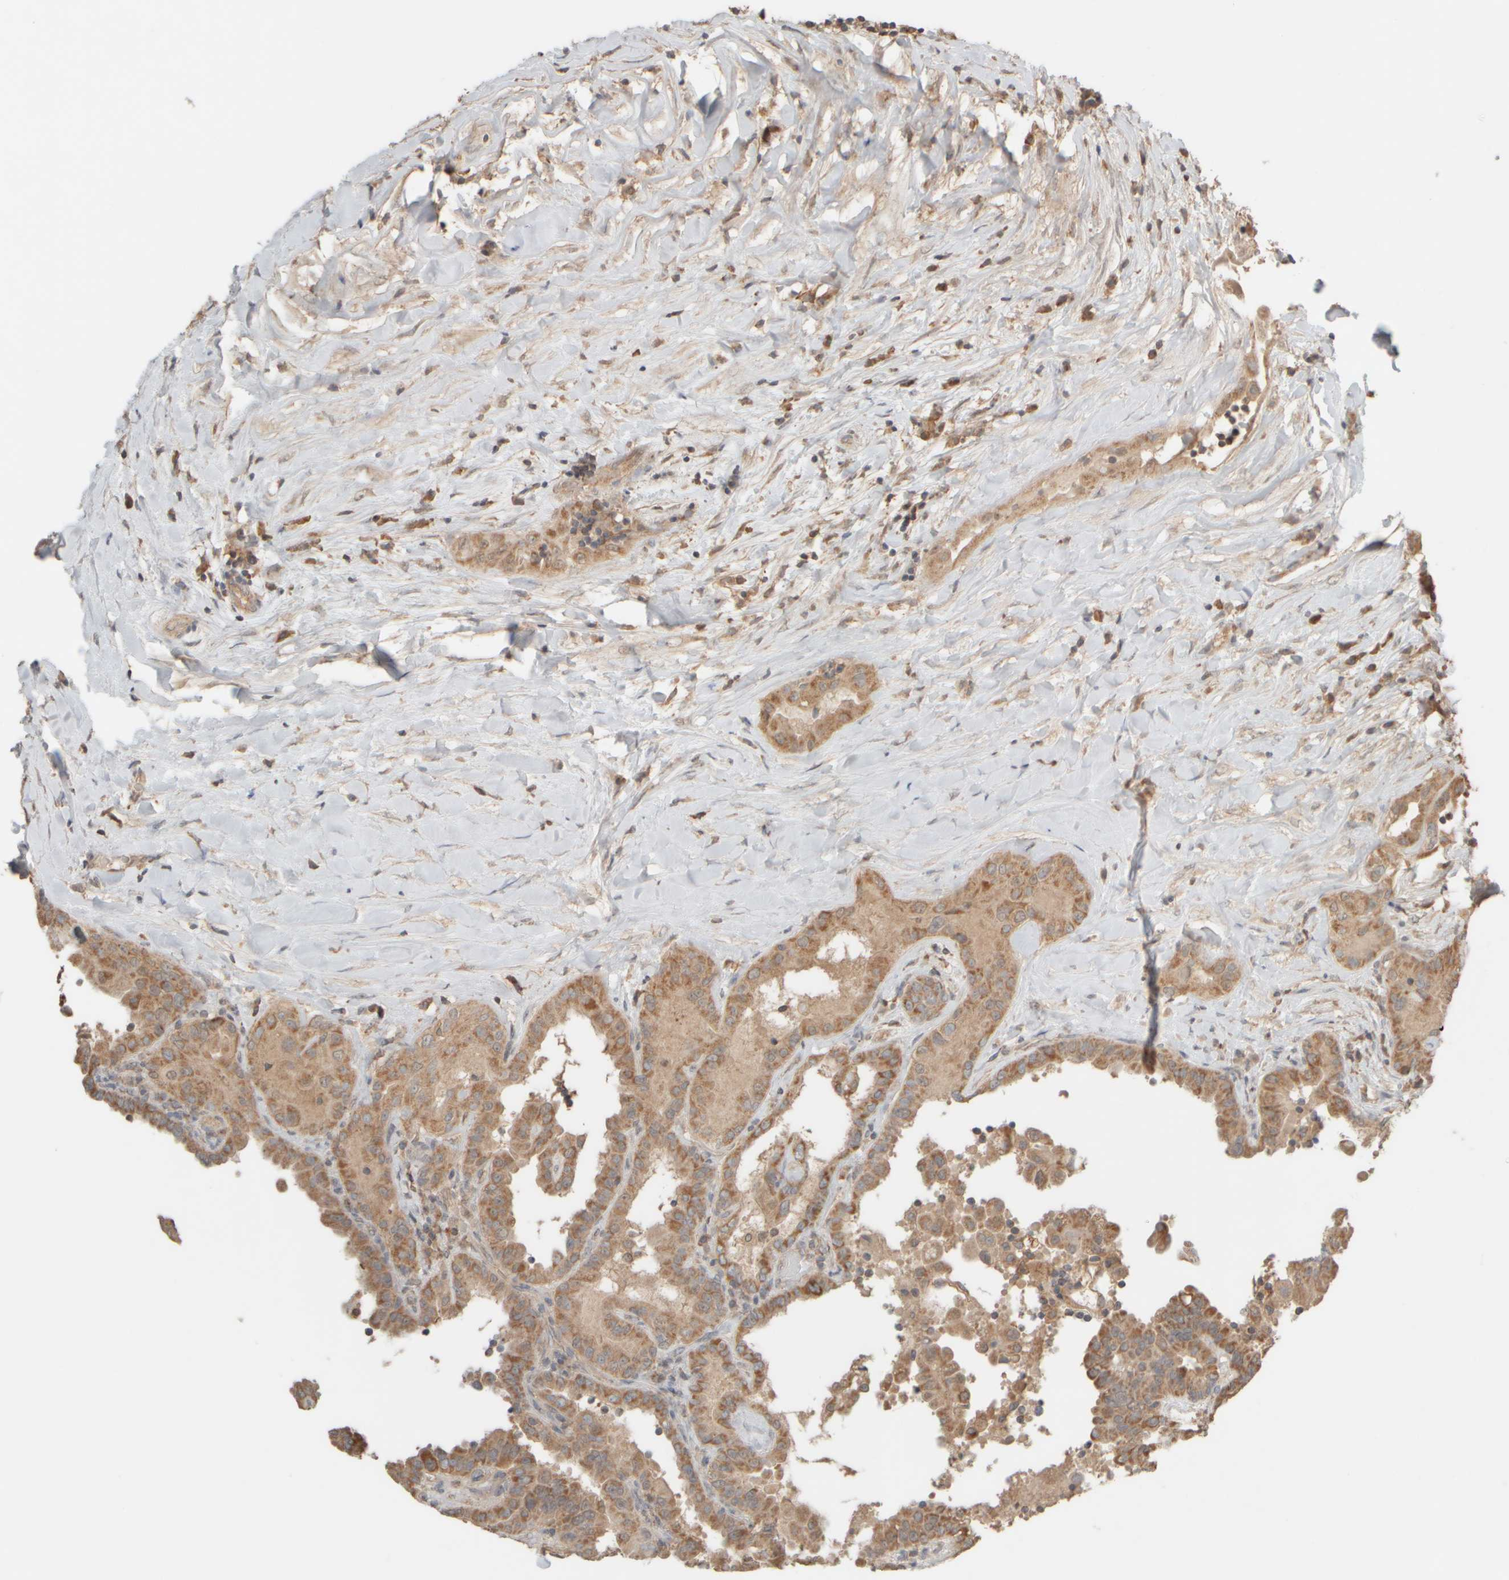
{"staining": {"intensity": "moderate", "quantity": ">75%", "location": "cytoplasmic/membranous"}, "tissue": "thyroid cancer", "cell_type": "Tumor cells", "image_type": "cancer", "snomed": [{"axis": "morphology", "description": "Papillary adenocarcinoma, NOS"}, {"axis": "topography", "description": "Thyroid gland"}], "caption": "Immunohistochemical staining of thyroid cancer exhibits medium levels of moderate cytoplasmic/membranous protein staining in approximately >75% of tumor cells.", "gene": "EIF2B3", "patient": {"sex": "male", "age": 33}}